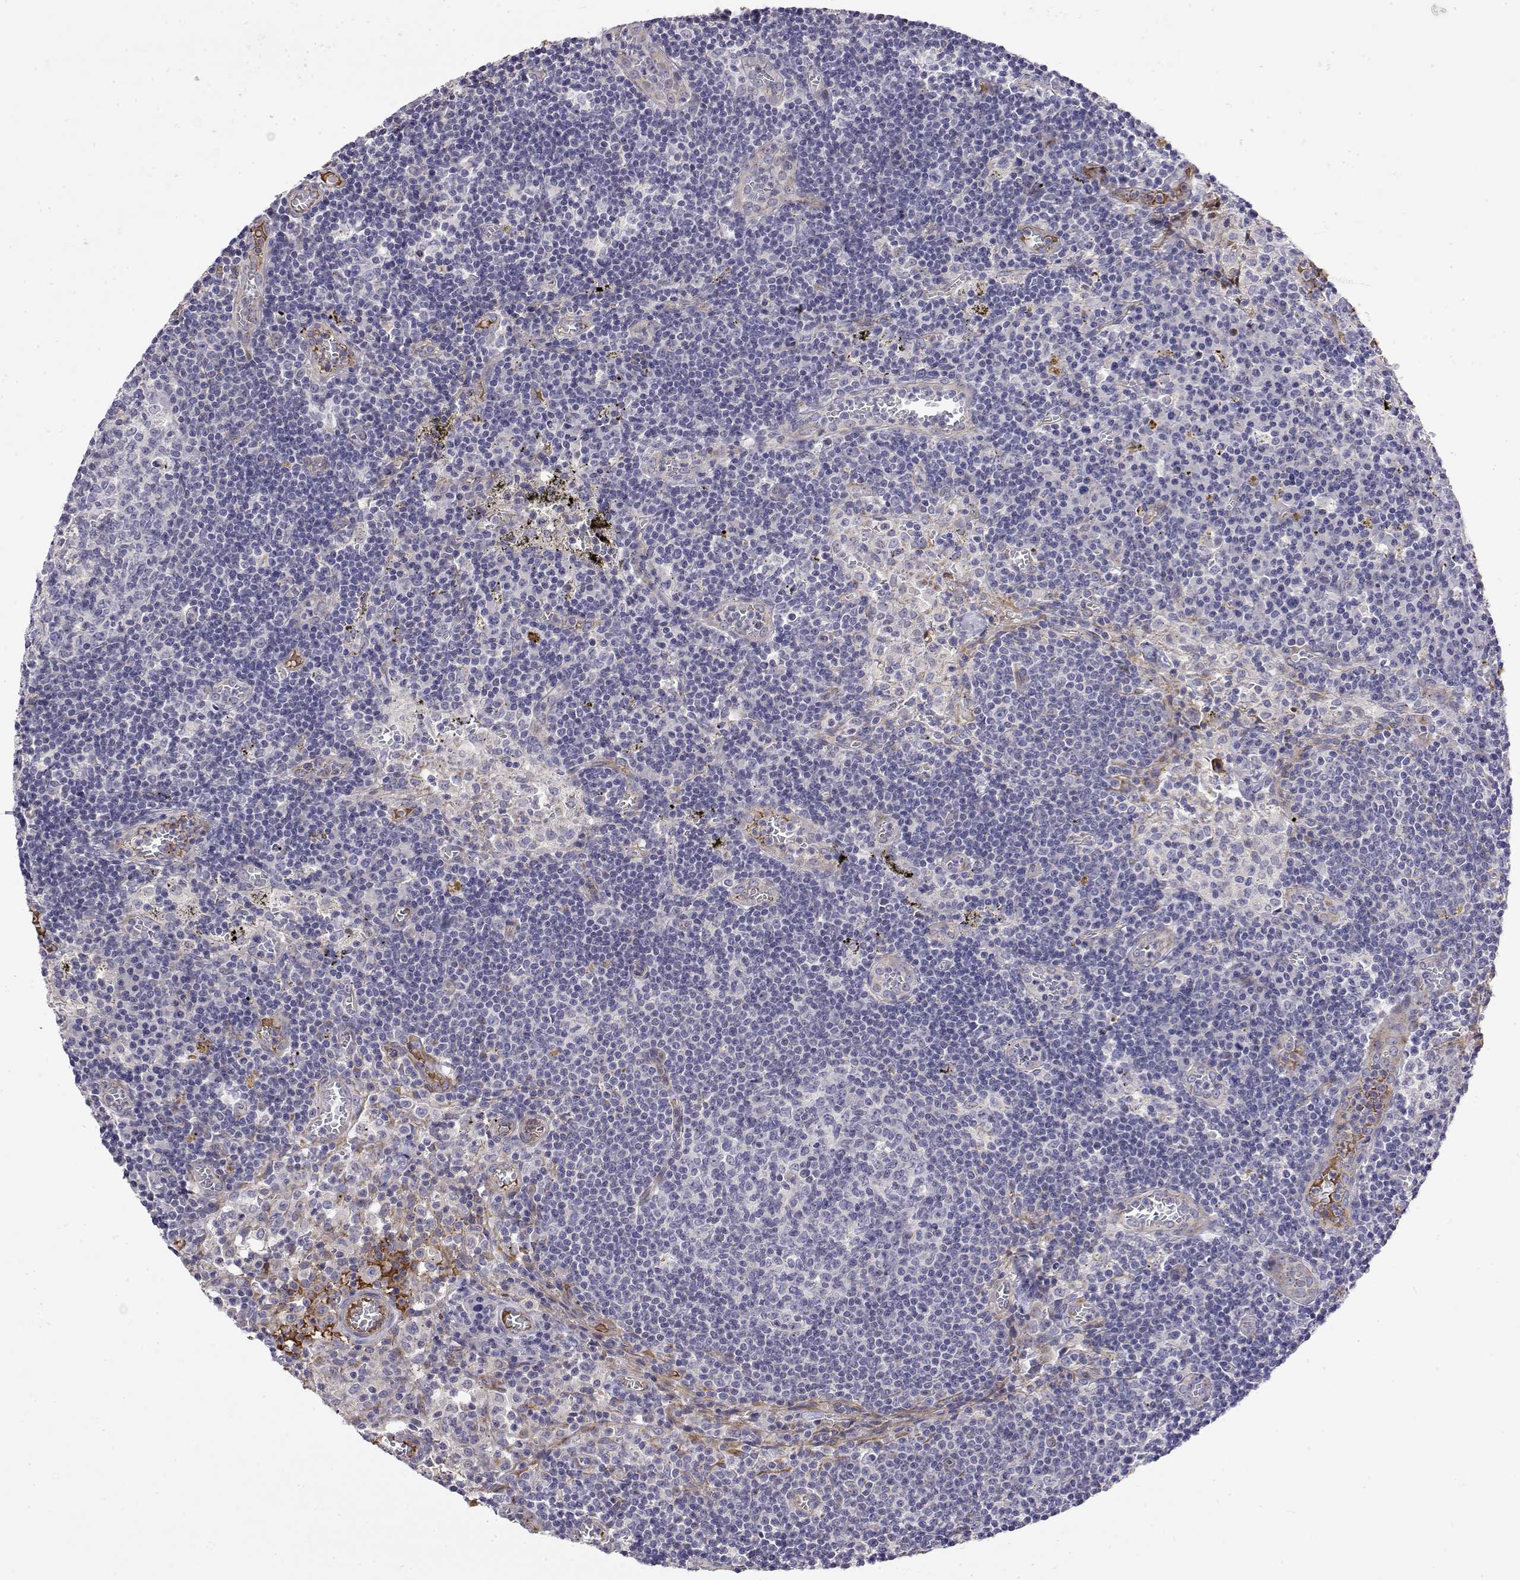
{"staining": {"intensity": "negative", "quantity": "none", "location": "none"}, "tissue": "lymph node", "cell_type": "Germinal center cells", "image_type": "normal", "snomed": [{"axis": "morphology", "description": "Normal tissue, NOS"}, {"axis": "topography", "description": "Lymph node"}], "caption": "Germinal center cells show no significant protein staining in normal lymph node. (Brightfield microscopy of DAB IHC at high magnification).", "gene": "GGACT", "patient": {"sex": "male", "age": 62}}